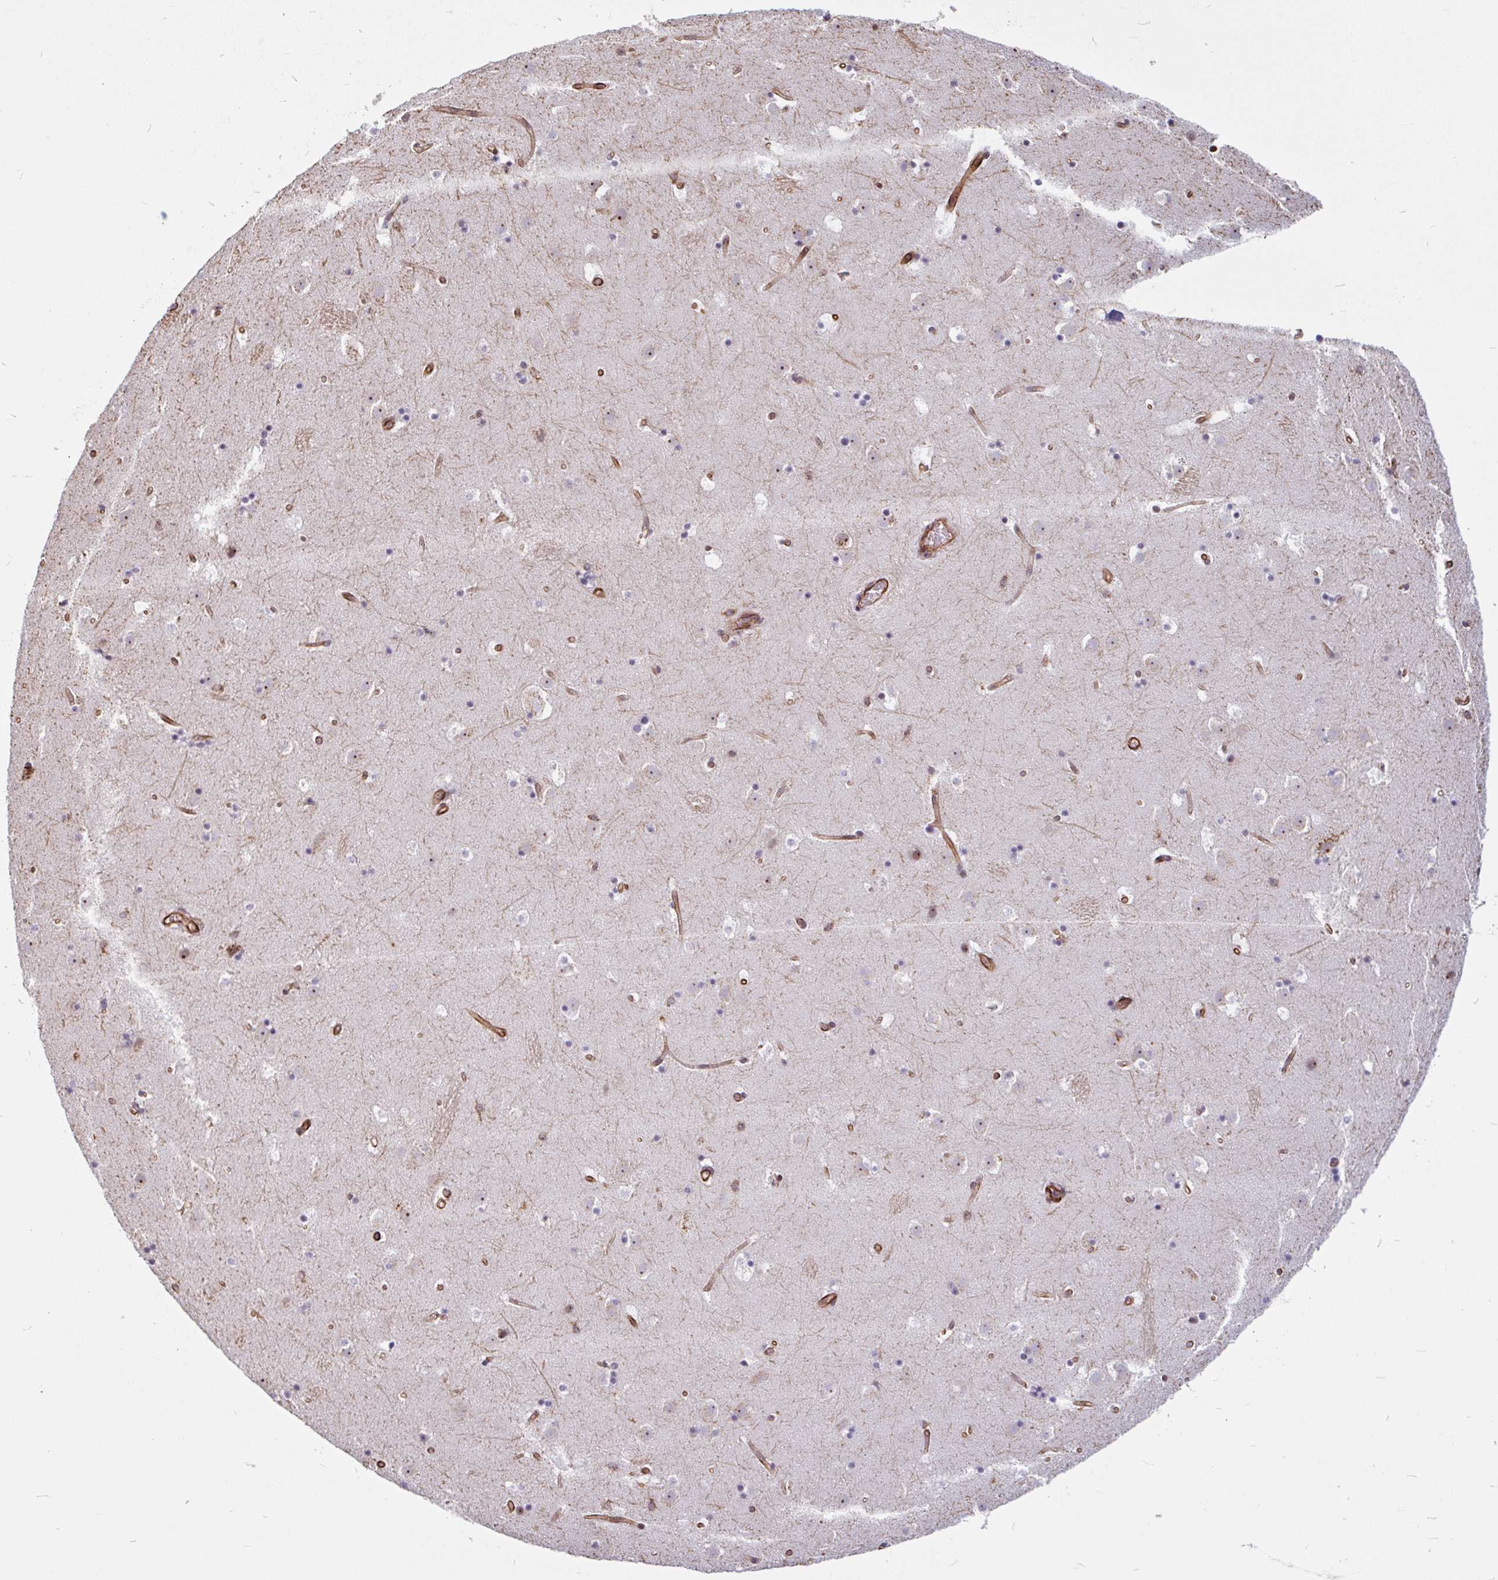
{"staining": {"intensity": "negative", "quantity": "none", "location": "none"}, "tissue": "caudate", "cell_type": "Glial cells", "image_type": "normal", "snomed": [{"axis": "morphology", "description": "Normal tissue, NOS"}, {"axis": "topography", "description": "Lateral ventricle wall"}], "caption": "This is an immunohistochemistry micrograph of unremarkable caudate. There is no positivity in glial cells.", "gene": "ZNF689", "patient": {"sex": "male", "age": 37}}